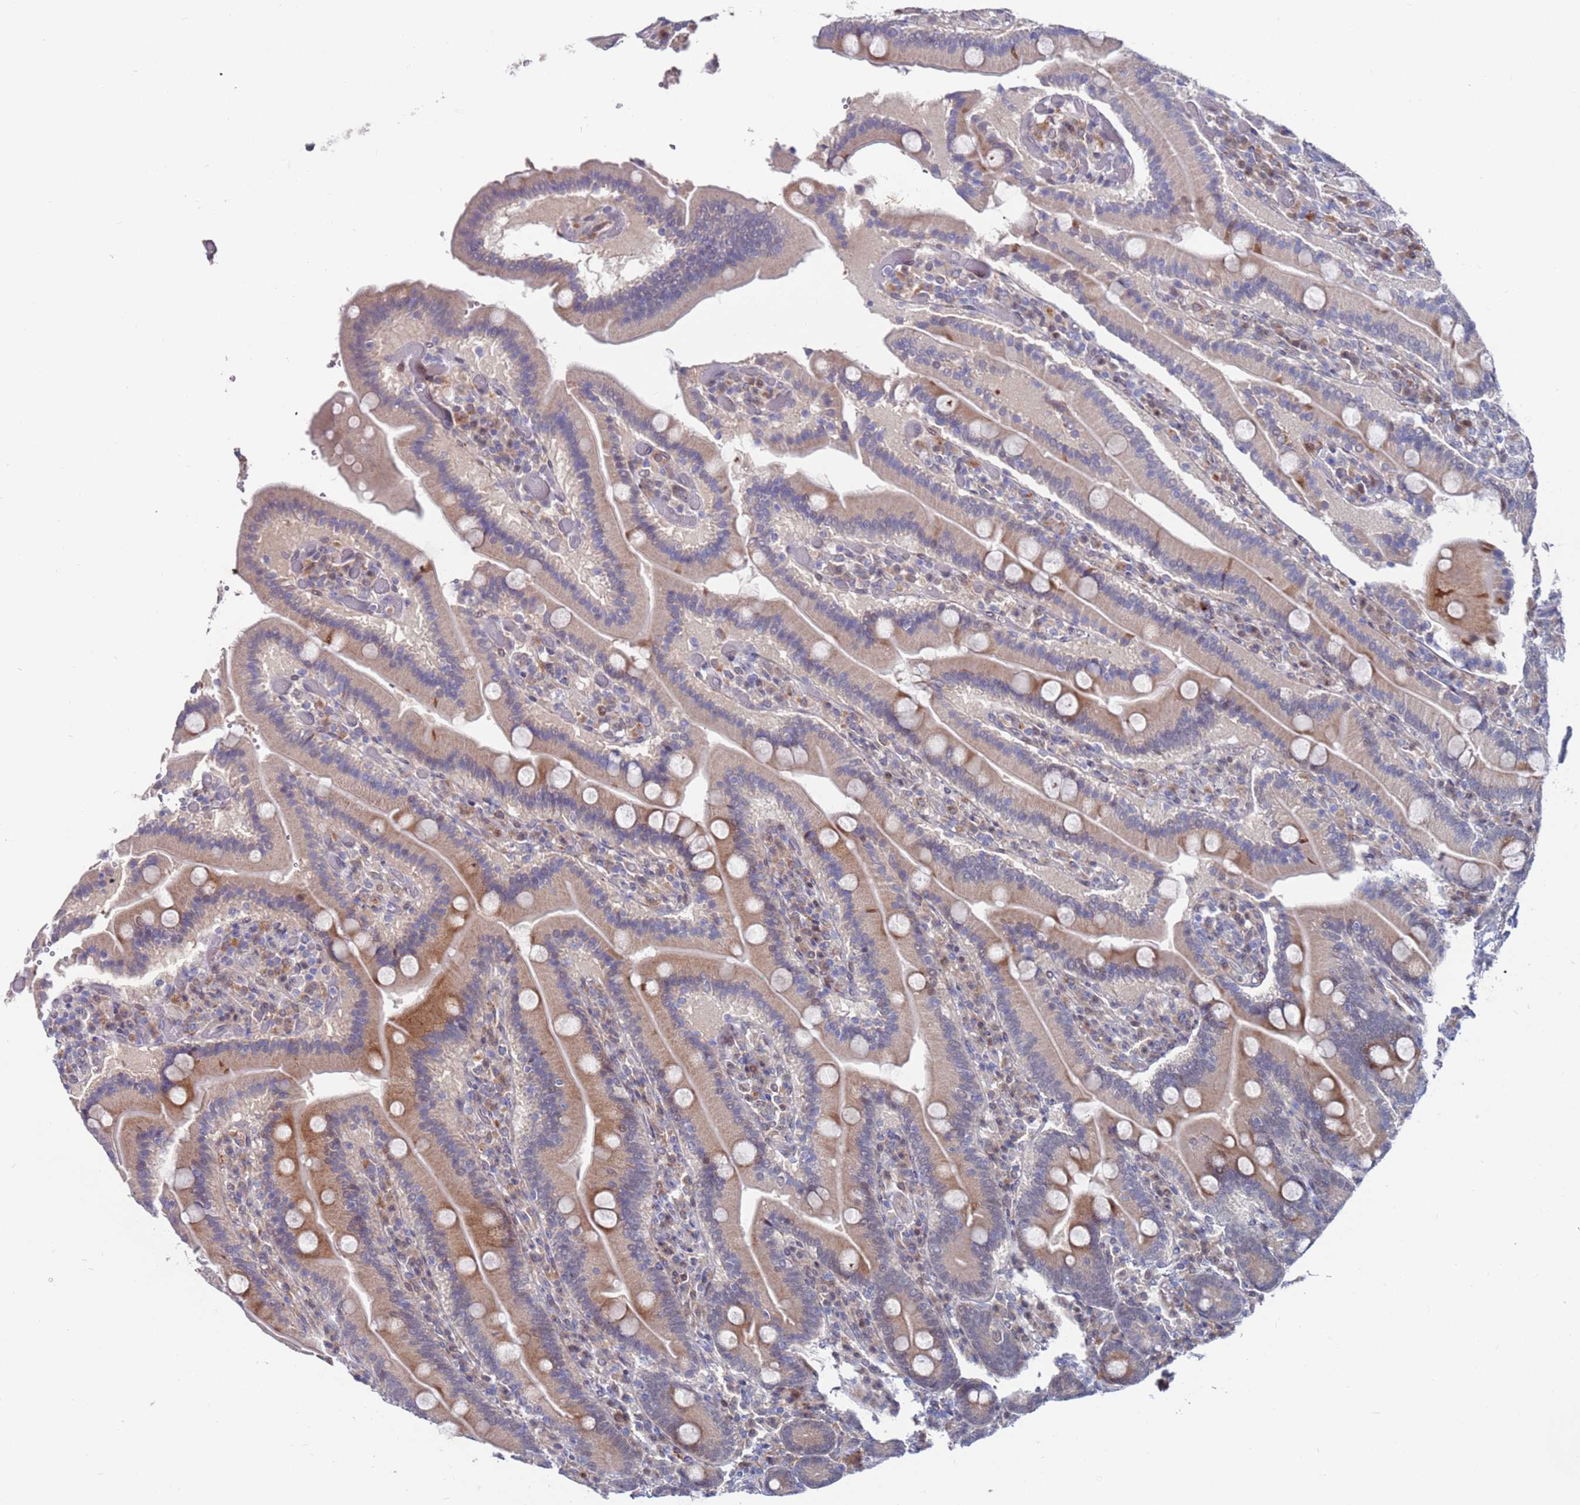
{"staining": {"intensity": "moderate", "quantity": "25%-75%", "location": "cytoplasmic/membranous"}, "tissue": "duodenum", "cell_type": "Glandular cells", "image_type": "normal", "snomed": [{"axis": "morphology", "description": "Normal tissue, NOS"}, {"axis": "topography", "description": "Duodenum"}], "caption": "The image exhibits staining of unremarkable duodenum, revealing moderate cytoplasmic/membranous protein positivity (brown color) within glandular cells.", "gene": "FBXO27", "patient": {"sex": "female", "age": 62}}